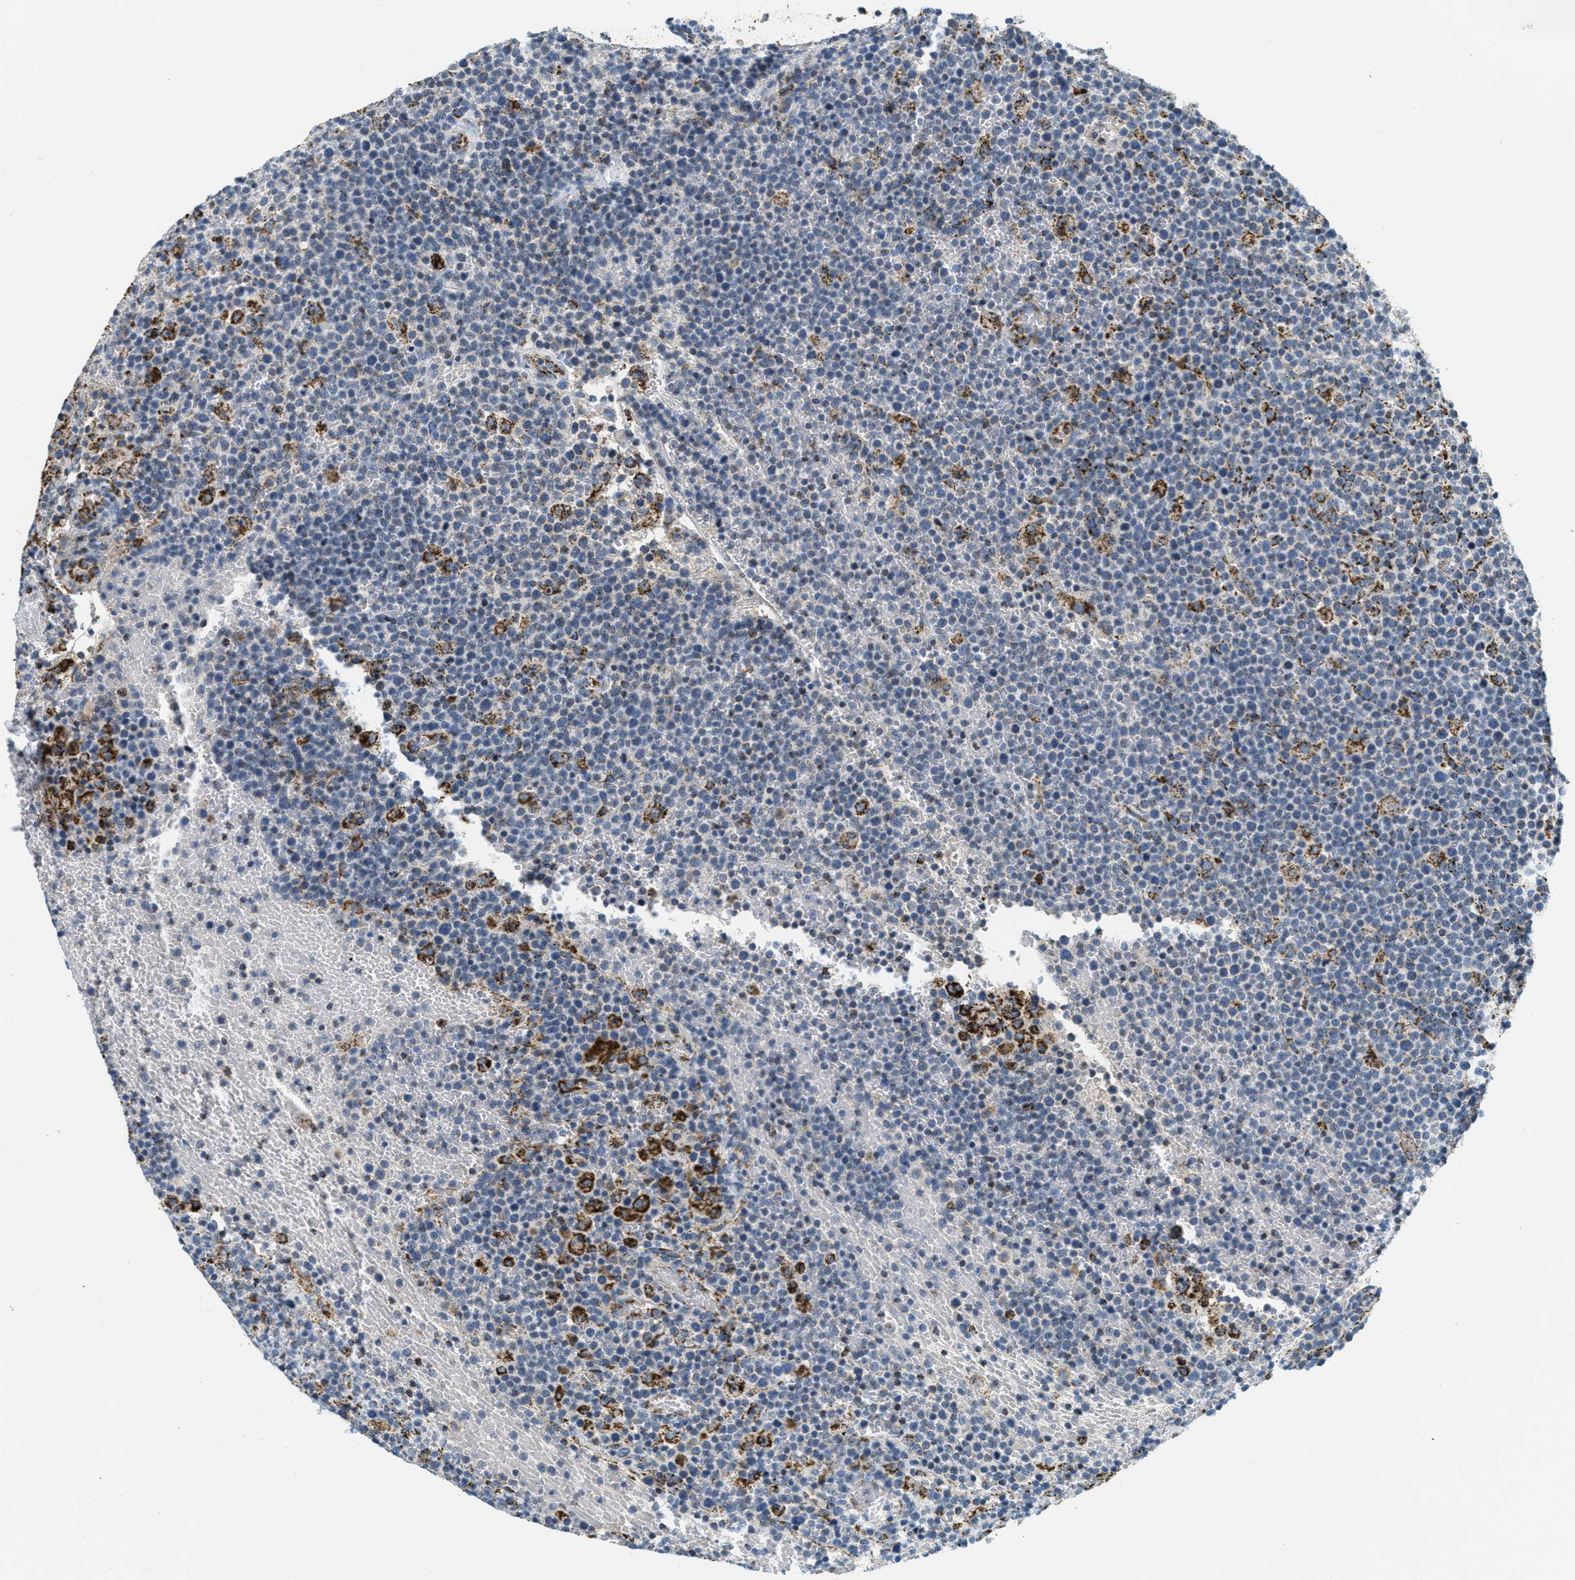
{"staining": {"intensity": "strong", "quantity": "<25%", "location": "cytoplasmic/membranous"}, "tissue": "lymphoma", "cell_type": "Tumor cells", "image_type": "cancer", "snomed": [{"axis": "morphology", "description": "Malignant lymphoma, non-Hodgkin's type, High grade"}, {"axis": "topography", "description": "Lymph node"}], "caption": "Immunohistochemical staining of lymphoma exhibits strong cytoplasmic/membranous protein expression in approximately <25% of tumor cells. Using DAB (brown) and hematoxylin (blue) stains, captured at high magnification using brightfield microscopy.", "gene": "HLCS", "patient": {"sex": "male", "age": 61}}